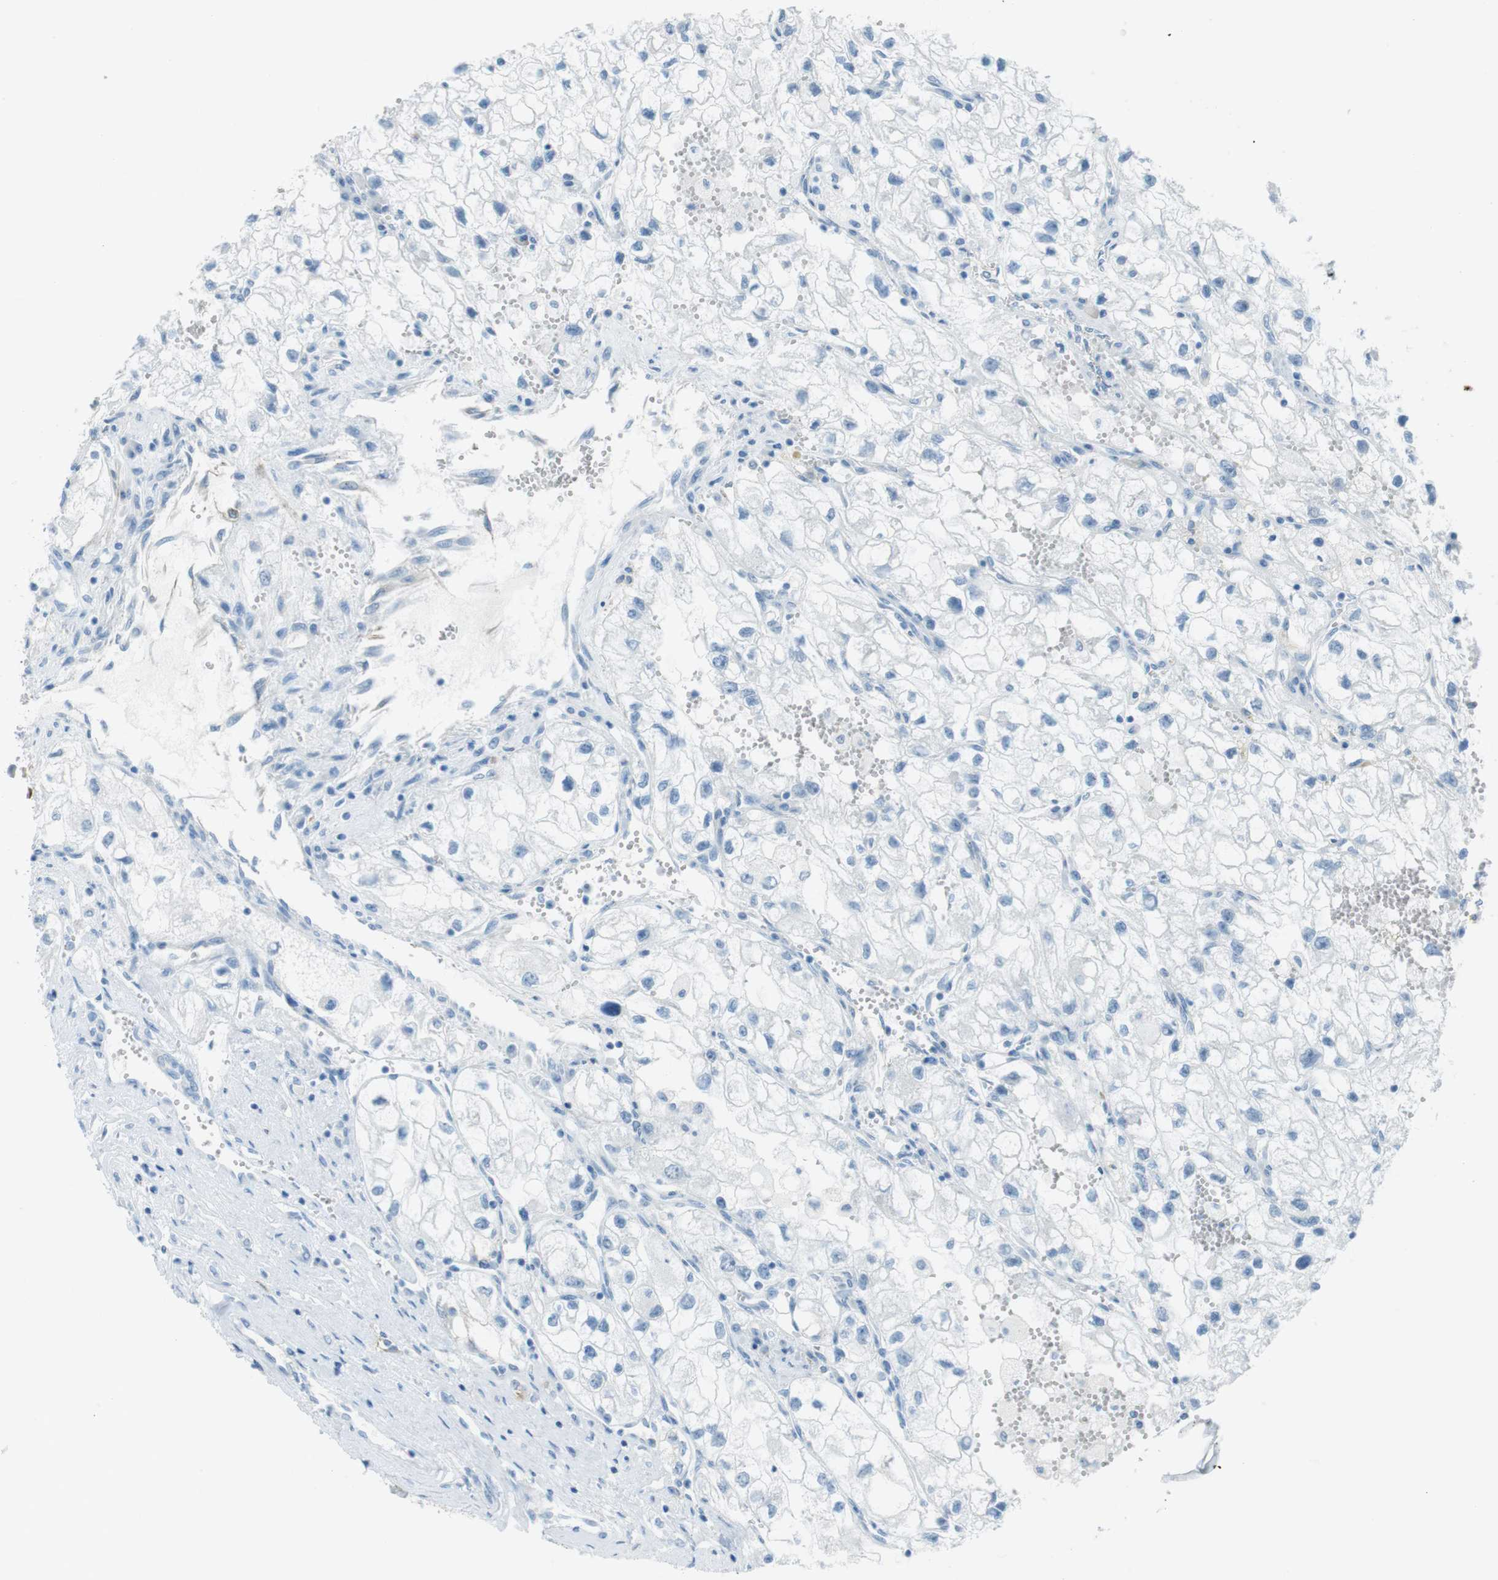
{"staining": {"intensity": "negative", "quantity": "none", "location": "none"}, "tissue": "renal cancer", "cell_type": "Tumor cells", "image_type": "cancer", "snomed": [{"axis": "morphology", "description": "Adenocarcinoma, NOS"}, {"axis": "topography", "description": "Kidney"}], "caption": "This photomicrograph is of renal cancer (adenocarcinoma) stained with immunohistochemistry (IHC) to label a protein in brown with the nuclei are counter-stained blue. There is no expression in tumor cells.", "gene": "TUBB2A", "patient": {"sex": "female", "age": 70}}